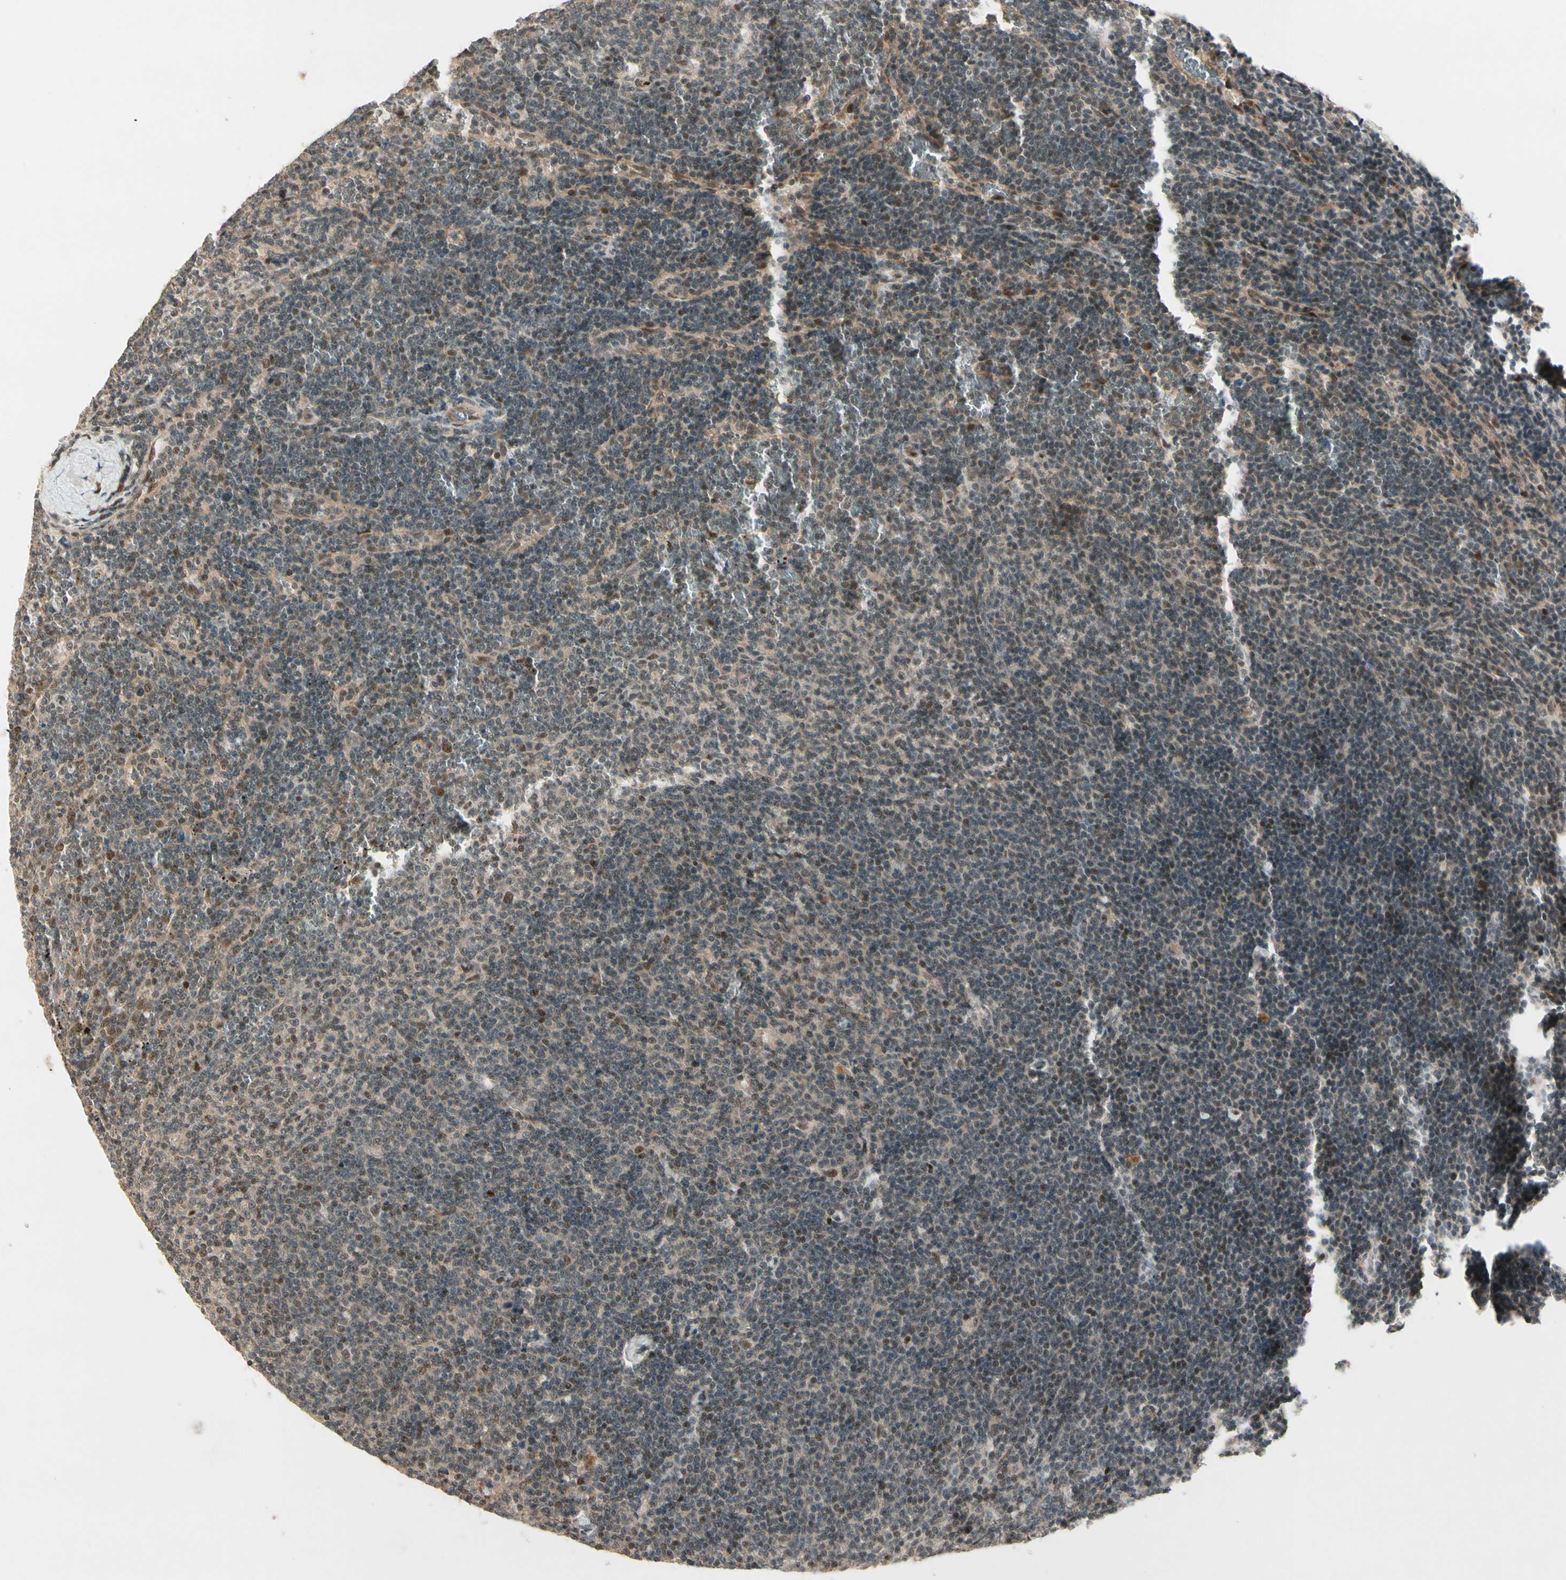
{"staining": {"intensity": "negative", "quantity": "none", "location": "none"}, "tissue": "lymphoma", "cell_type": "Tumor cells", "image_type": "cancer", "snomed": [{"axis": "morphology", "description": "Malignant lymphoma, non-Hodgkin's type, Low grade"}, {"axis": "topography", "description": "Spleen"}], "caption": "Malignant lymphoma, non-Hodgkin's type (low-grade) stained for a protein using immunohistochemistry (IHC) shows no positivity tumor cells.", "gene": "CDK11A", "patient": {"sex": "female", "age": 50}}